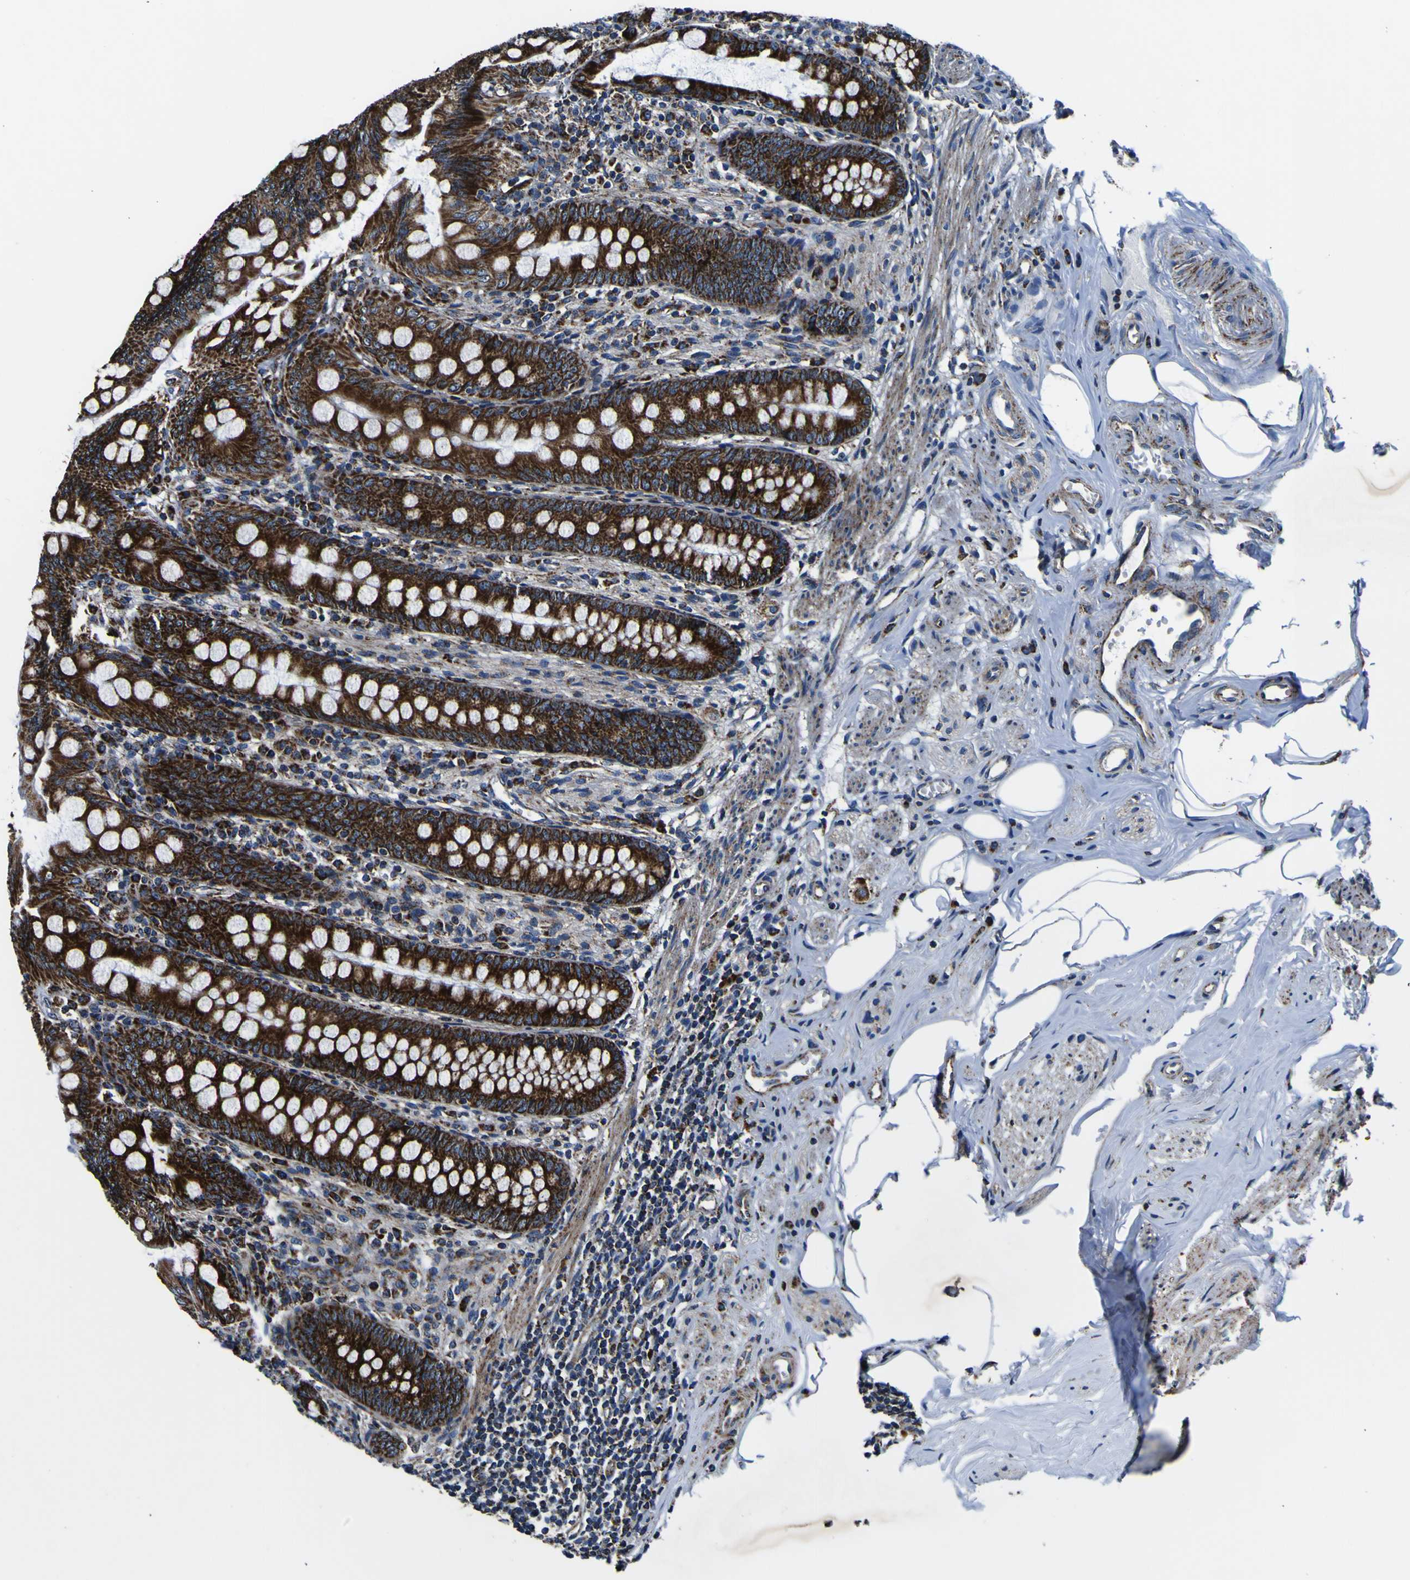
{"staining": {"intensity": "strong", "quantity": ">75%", "location": "cytoplasmic/membranous"}, "tissue": "appendix", "cell_type": "Glandular cells", "image_type": "normal", "snomed": [{"axis": "morphology", "description": "Normal tissue, NOS"}, {"axis": "topography", "description": "Appendix"}], "caption": "About >75% of glandular cells in unremarkable human appendix reveal strong cytoplasmic/membranous protein positivity as visualized by brown immunohistochemical staining.", "gene": "PTRH2", "patient": {"sex": "female", "age": 77}}